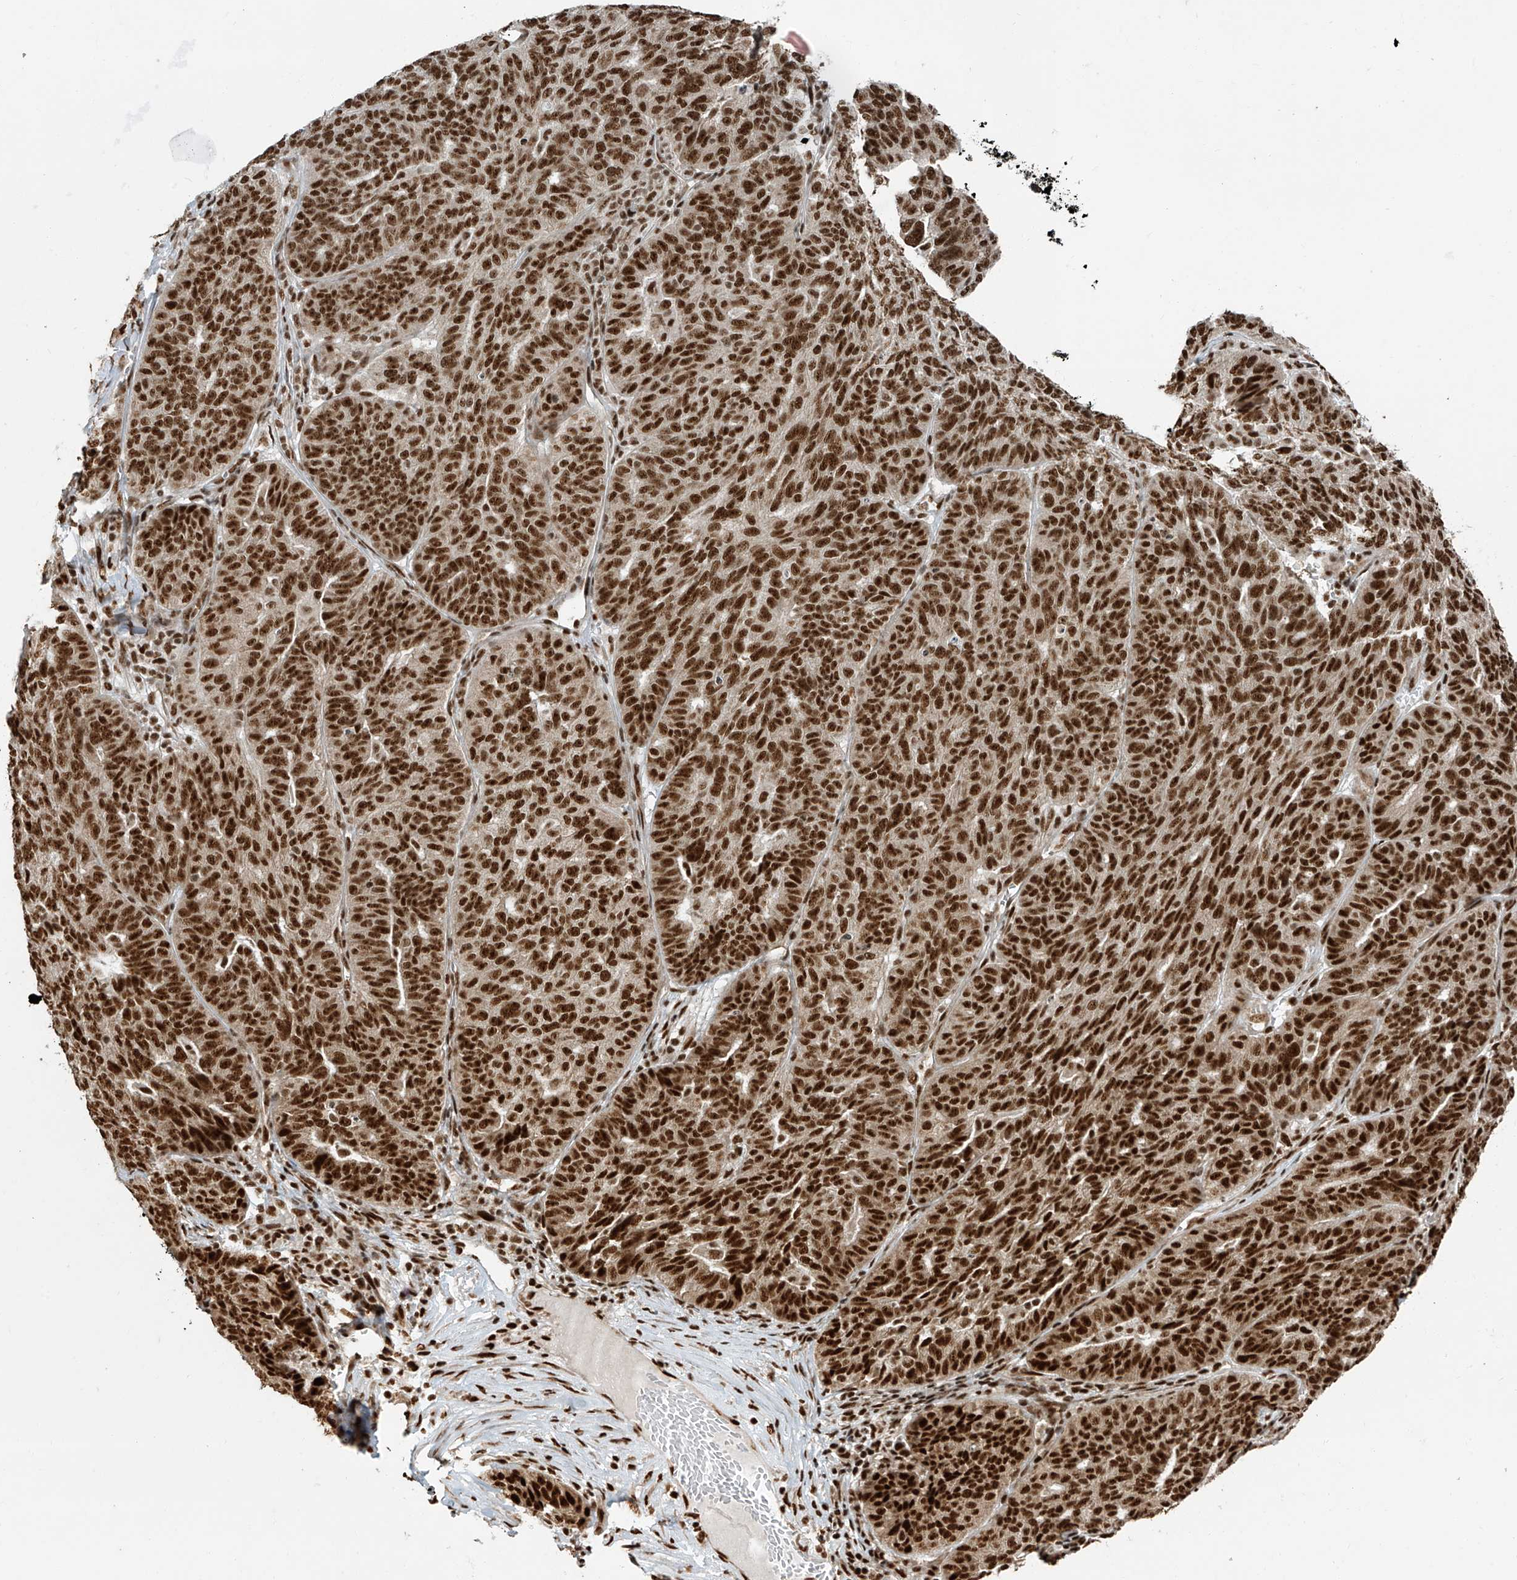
{"staining": {"intensity": "strong", "quantity": ">75%", "location": "nuclear"}, "tissue": "ovarian cancer", "cell_type": "Tumor cells", "image_type": "cancer", "snomed": [{"axis": "morphology", "description": "Cystadenocarcinoma, serous, NOS"}, {"axis": "topography", "description": "Ovary"}], "caption": "Ovarian cancer (serous cystadenocarcinoma) stained for a protein reveals strong nuclear positivity in tumor cells.", "gene": "FAM193B", "patient": {"sex": "female", "age": 59}}